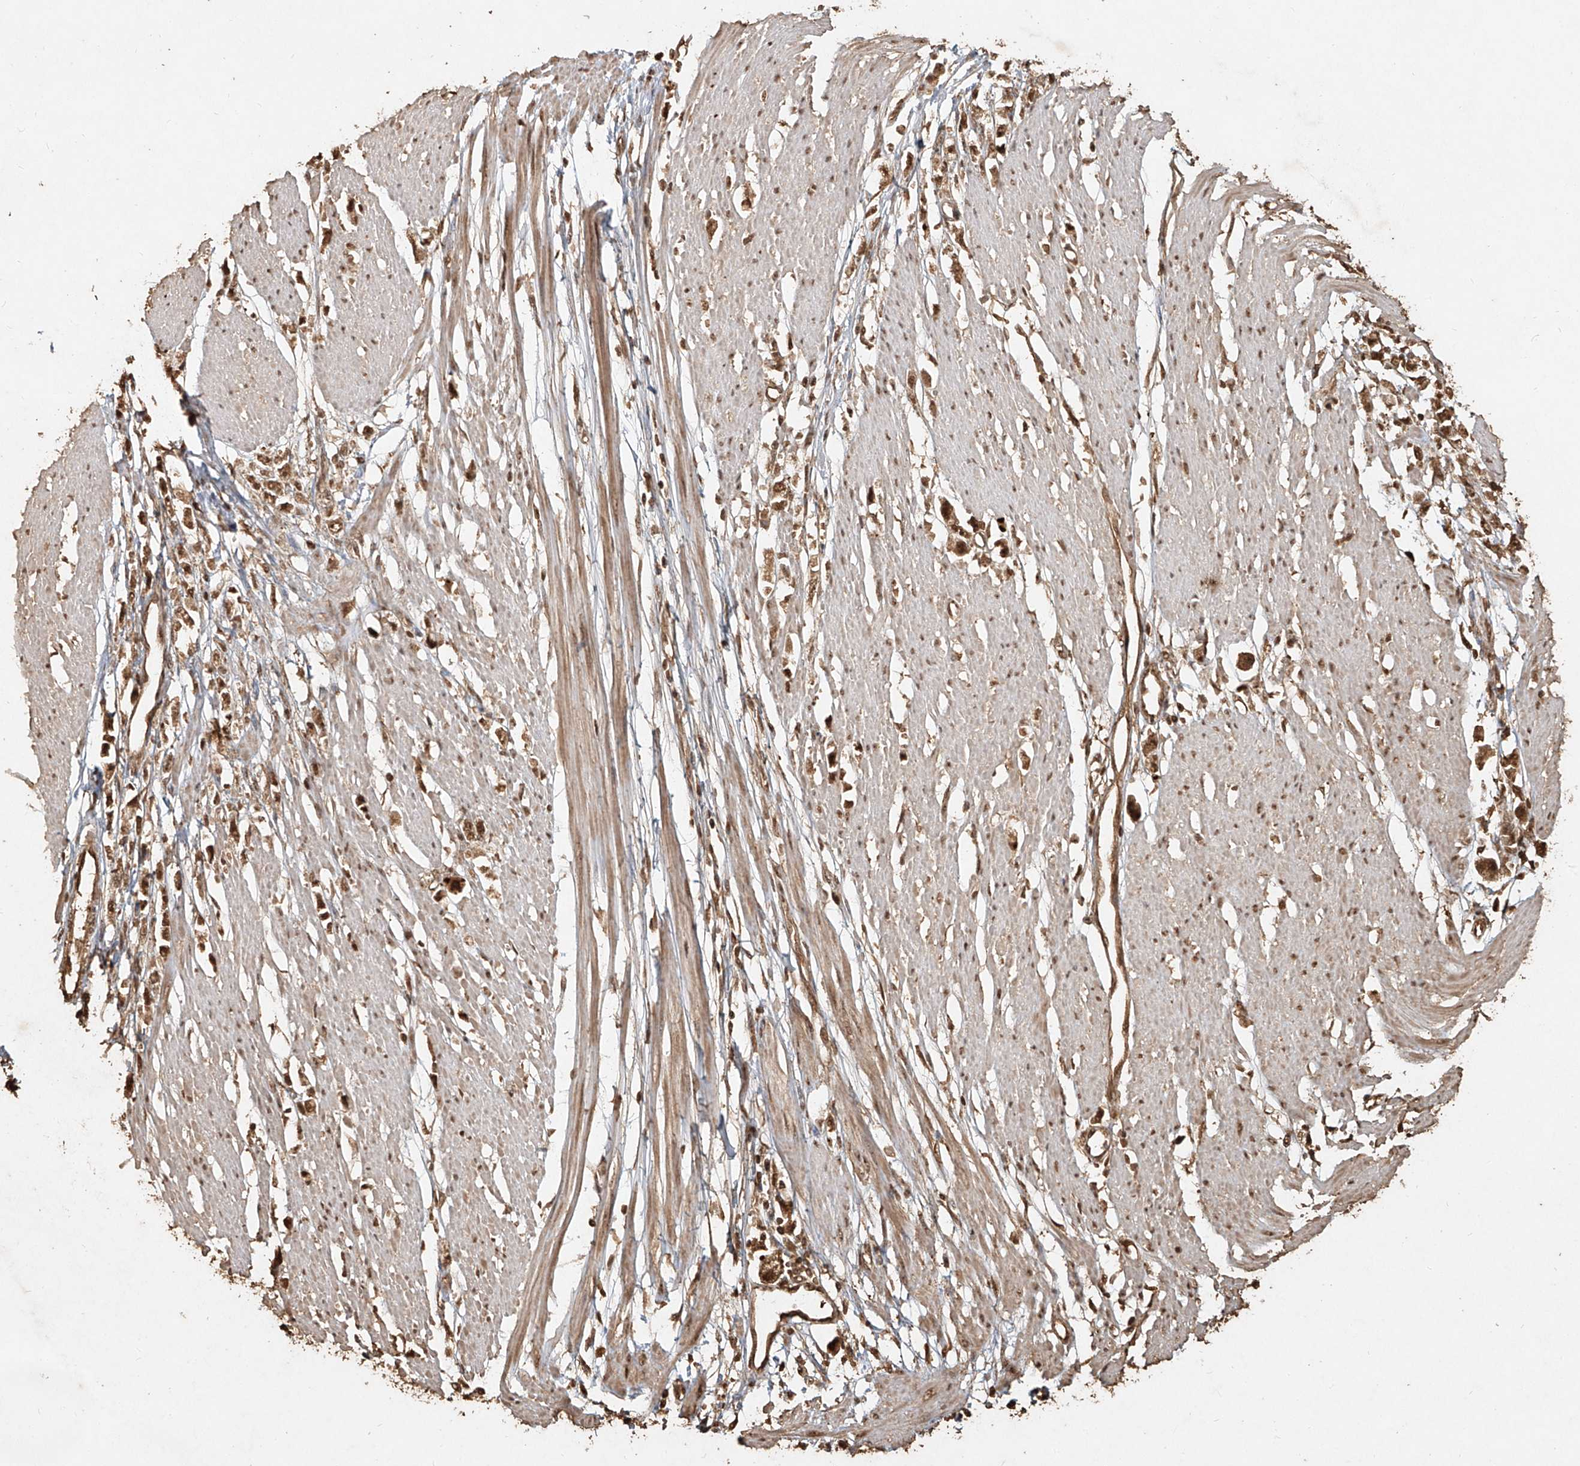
{"staining": {"intensity": "moderate", "quantity": ">75%", "location": "cytoplasmic/membranous,nuclear"}, "tissue": "stomach cancer", "cell_type": "Tumor cells", "image_type": "cancer", "snomed": [{"axis": "morphology", "description": "Adenocarcinoma, NOS"}, {"axis": "topography", "description": "Stomach"}], "caption": "Moderate cytoplasmic/membranous and nuclear staining is seen in approximately >75% of tumor cells in adenocarcinoma (stomach).", "gene": "UBE2K", "patient": {"sex": "female", "age": 59}}